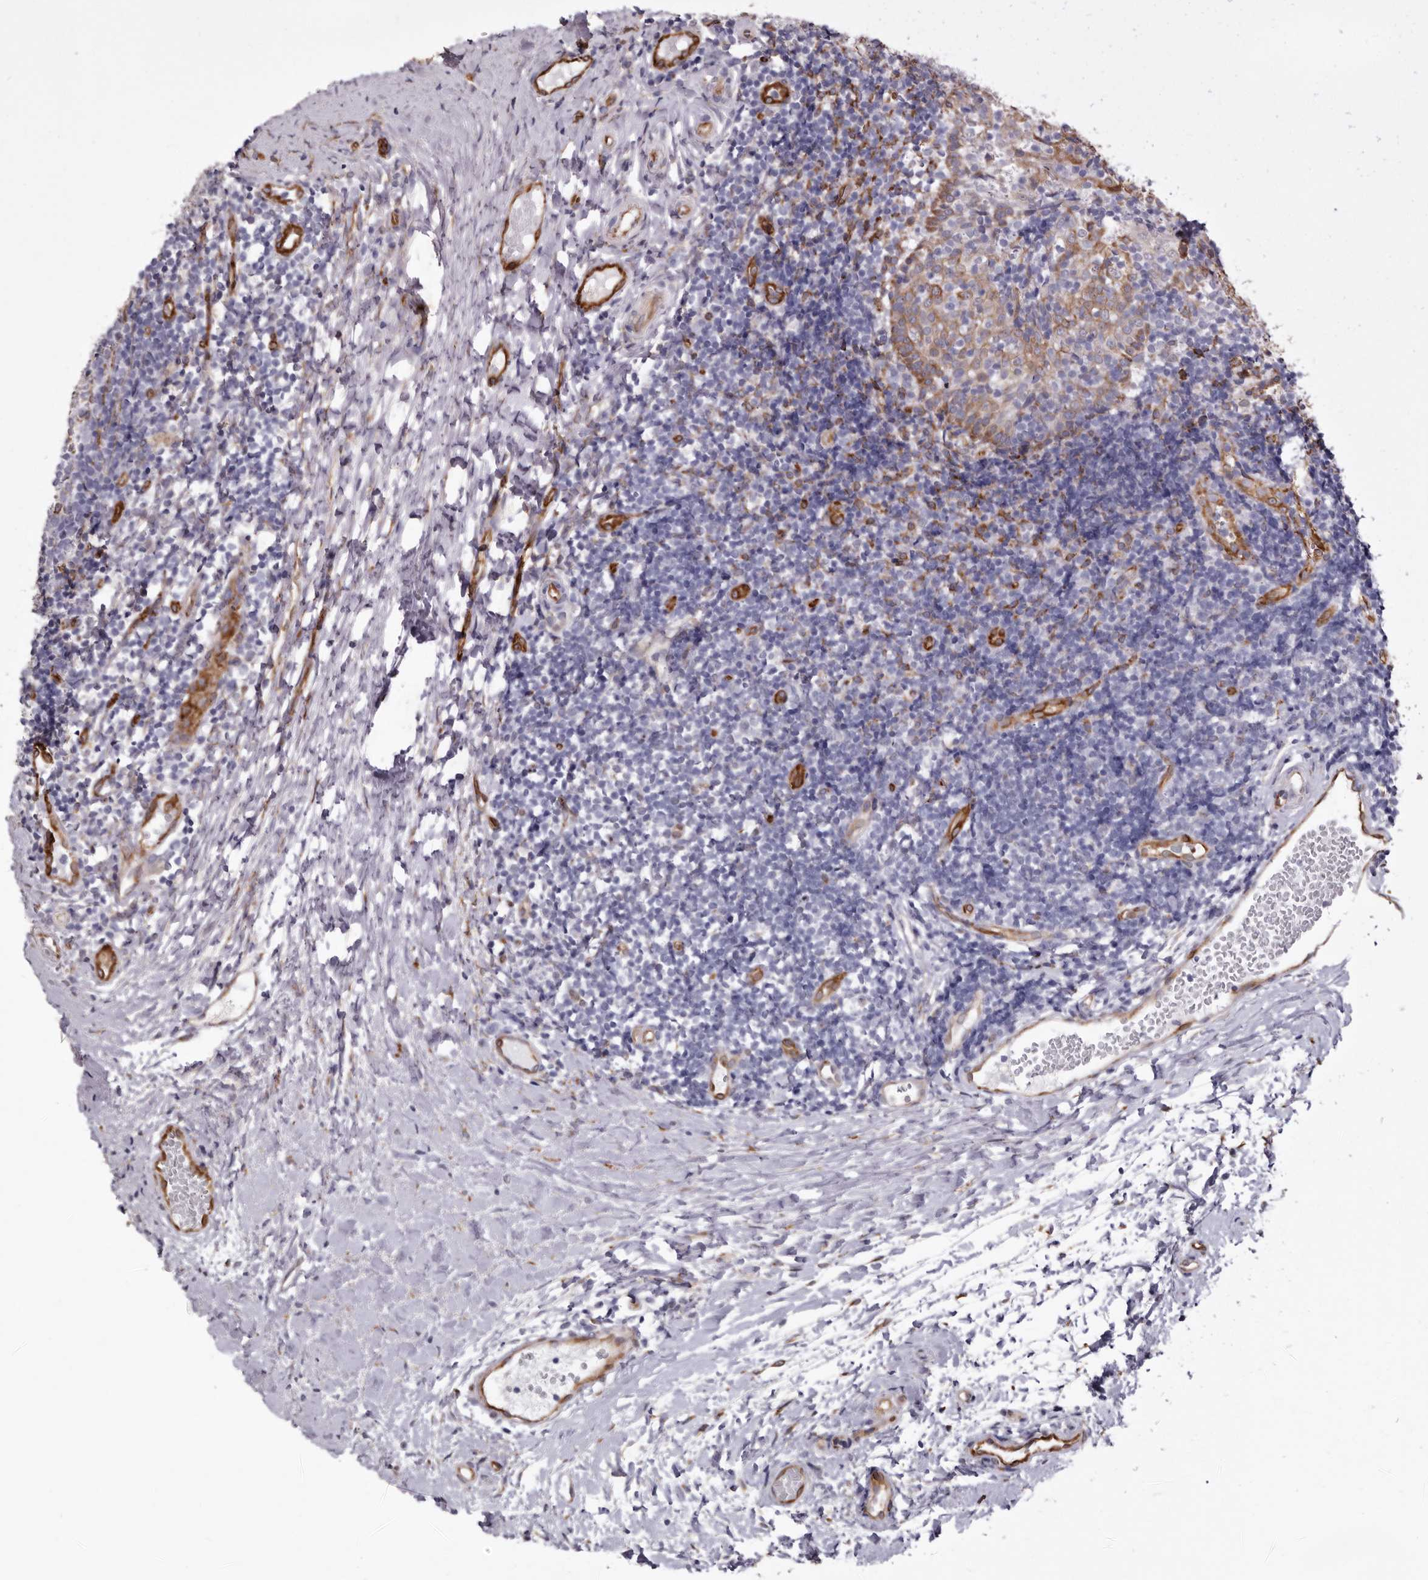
{"staining": {"intensity": "negative", "quantity": "none", "location": "none"}, "tissue": "tonsil", "cell_type": "Germinal center cells", "image_type": "normal", "snomed": [{"axis": "morphology", "description": "Normal tissue, NOS"}, {"axis": "topography", "description": "Tonsil"}], "caption": "Germinal center cells show no significant protein expression in unremarkable tonsil. The staining is performed using DAB brown chromogen with nuclei counter-stained in using hematoxylin.", "gene": "SEMA3E", "patient": {"sex": "female", "age": 19}}